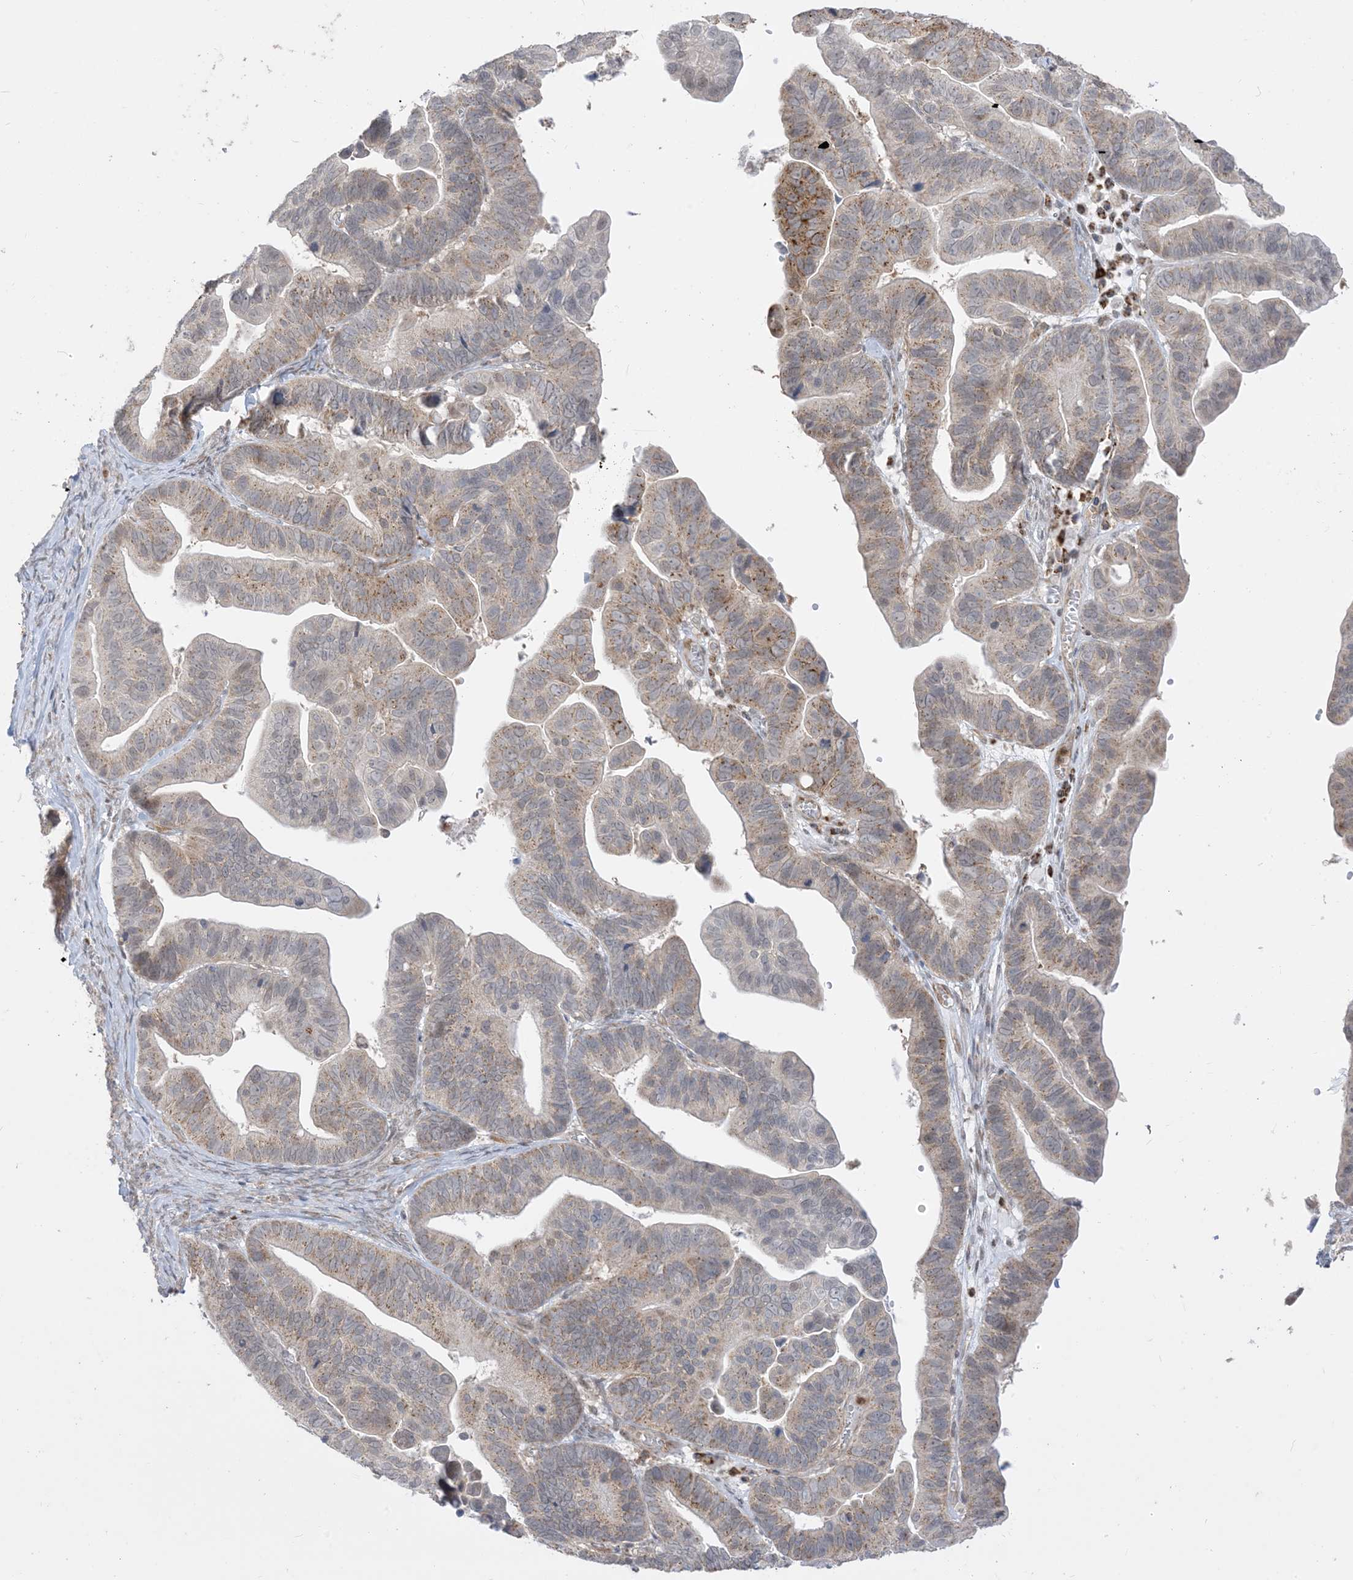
{"staining": {"intensity": "moderate", "quantity": "<25%", "location": "cytoplasmic/membranous"}, "tissue": "ovarian cancer", "cell_type": "Tumor cells", "image_type": "cancer", "snomed": [{"axis": "morphology", "description": "Cystadenocarcinoma, serous, NOS"}, {"axis": "topography", "description": "Ovary"}], "caption": "Immunohistochemical staining of serous cystadenocarcinoma (ovarian) displays low levels of moderate cytoplasmic/membranous expression in about <25% of tumor cells. (IHC, brightfield microscopy, high magnification).", "gene": "KANSL3", "patient": {"sex": "female", "age": 56}}